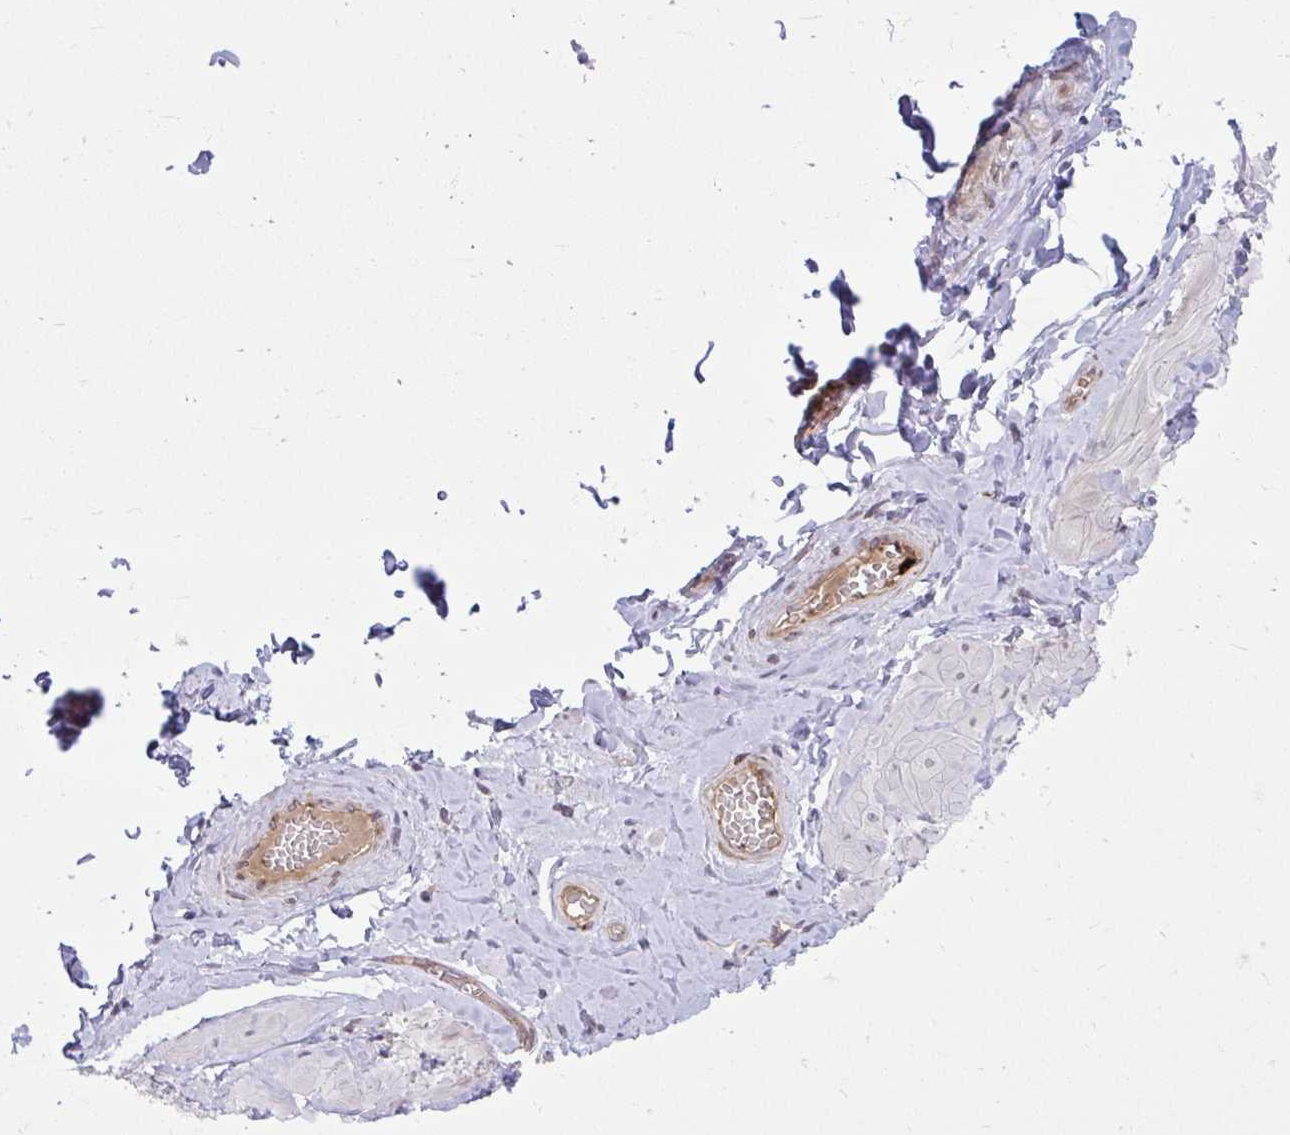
{"staining": {"intensity": "negative", "quantity": "none", "location": "none"}, "tissue": "adipose tissue", "cell_type": "Adipocytes", "image_type": "normal", "snomed": [{"axis": "morphology", "description": "Normal tissue, NOS"}, {"axis": "topography", "description": "Soft tissue"}, {"axis": "topography", "description": "Adipose tissue"}, {"axis": "topography", "description": "Vascular tissue"}, {"axis": "topography", "description": "Peripheral nerve tissue"}], "caption": "An image of adipose tissue stained for a protein shows no brown staining in adipocytes. The staining is performed using DAB brown chromogen with nuclei counter-stained in using hematoxylin.", "gene": "ASAP1", "patient": {"sex": "male", "age": 29}}